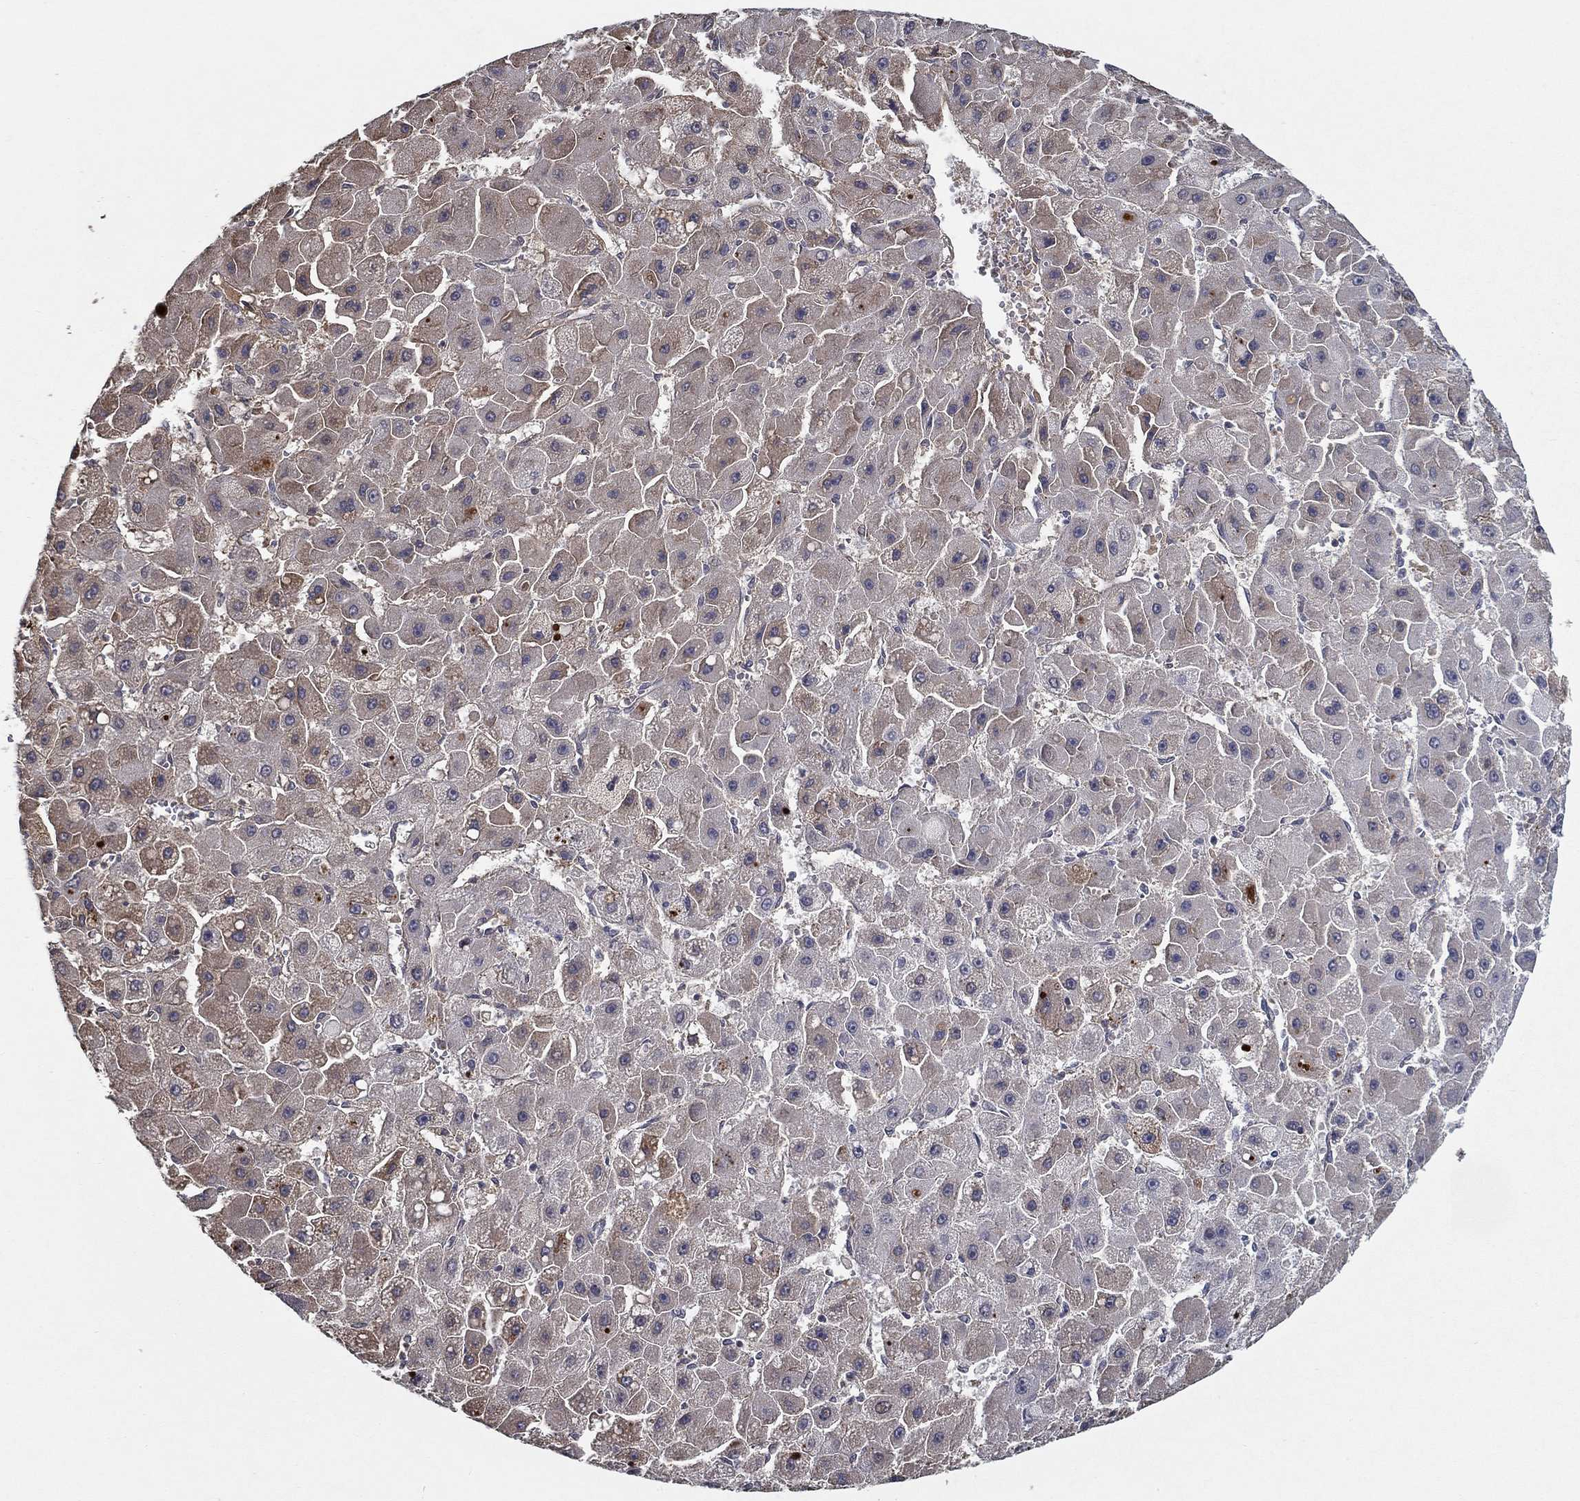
{"staining": {"intensity": "negative", "quantity": "none", "location": "none"}, "tissue": "liver cancer", "cell_type": "Tumor cells", "image_type": "cancer", "snomed": [{"axis": "morphology", "description": "Carcinoma, Hepatocellular, NOS"}, {"axis": "topography", "description": "Liver"}], "caption": "A high-resolution photomicrograph shows IHC staining of liver cancer, which demonstrates no significant positivity in tumor cells.", "gene": "IL10", "patient": {"sex": "female", "age": 25}}